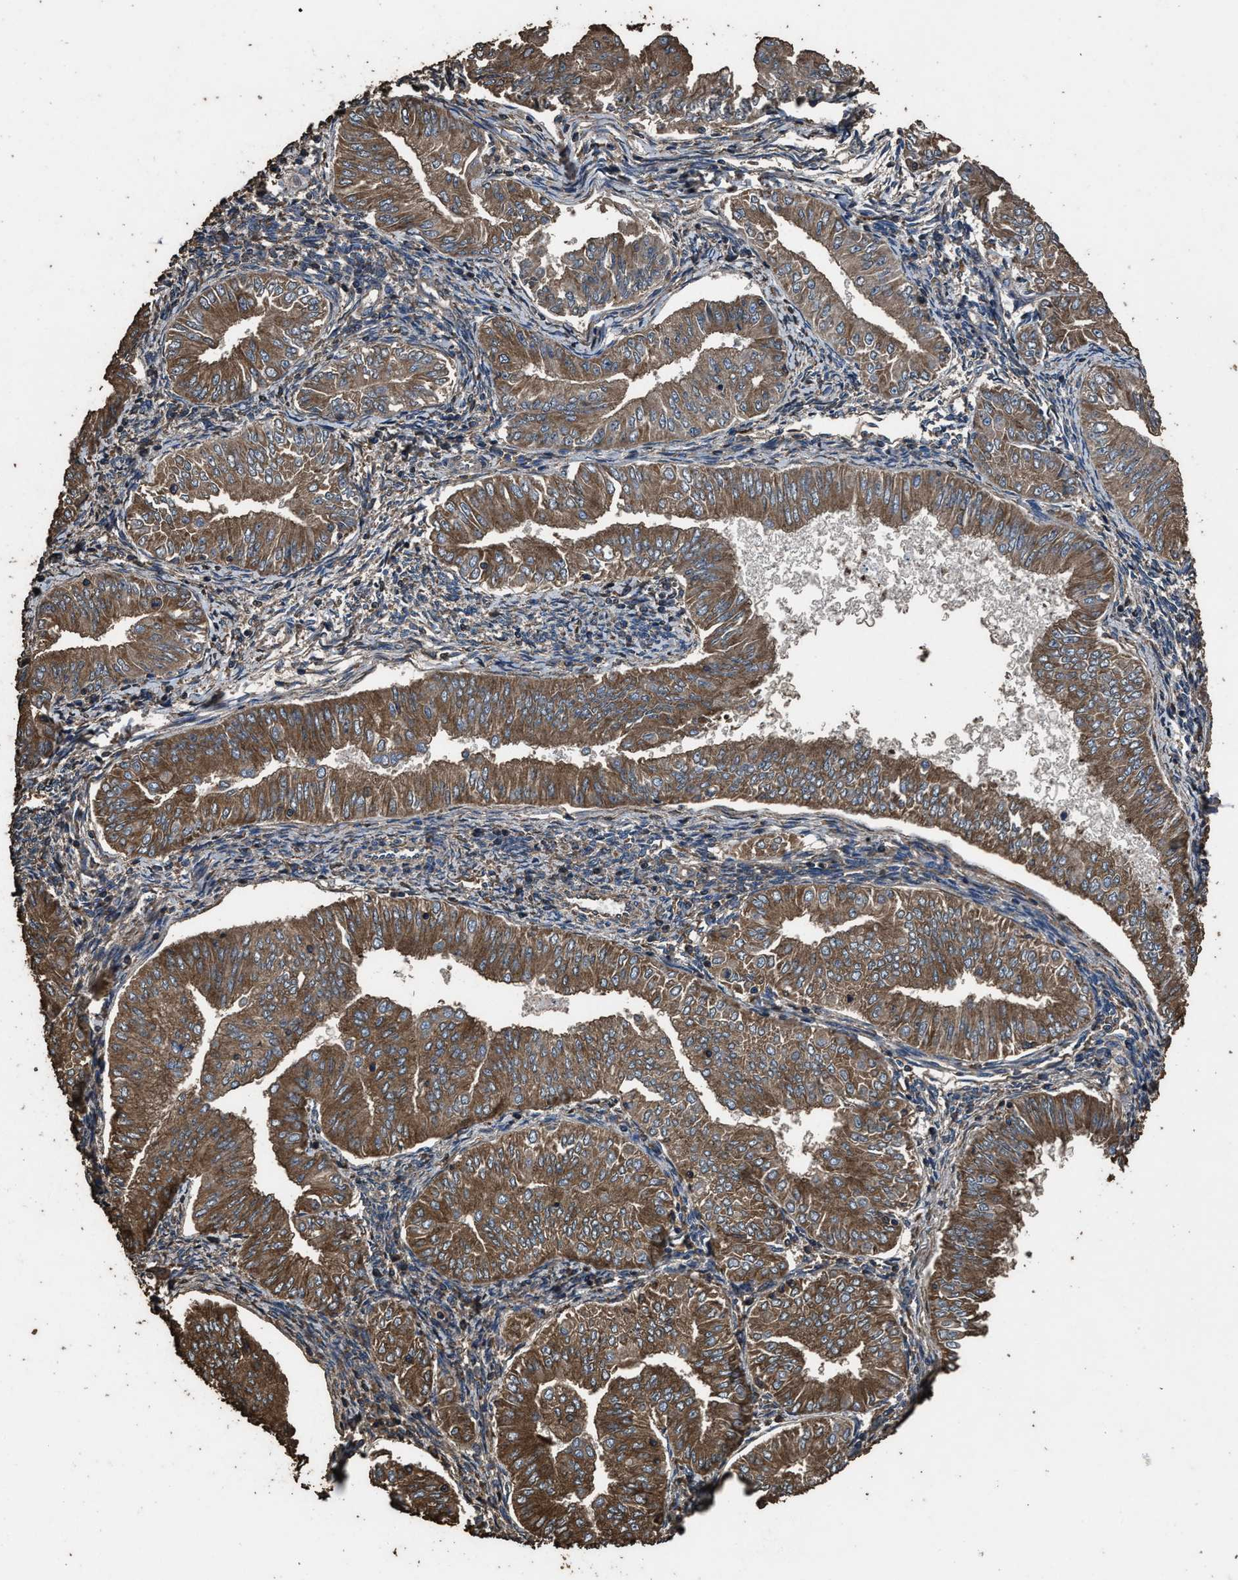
{"staining": {"intensity": "moderate", "quantity": ">75%", "location": "cytoplasmic/membranous"}, "tissue": "endometrial cancer", "cell_type": "Tumor cells", "image_type": "cancer", "snomed": [{"axis": "morphology", "description": "Normal tissue, NOS"}, {"axis": "morphology", "description": "Adenocarcinoma, NOS"}, {"axis": "topography", "description": "Endometrium"}], "caption": "This histopathology image demonstrates immunohistochemistry staining of human endometrial cancer, with medium moderate cytoplasmic/membranous staining in approximately >75% of tumor cells.", "gene": "ZMYND19", "patient": {"sex": "female", "age": 53}}